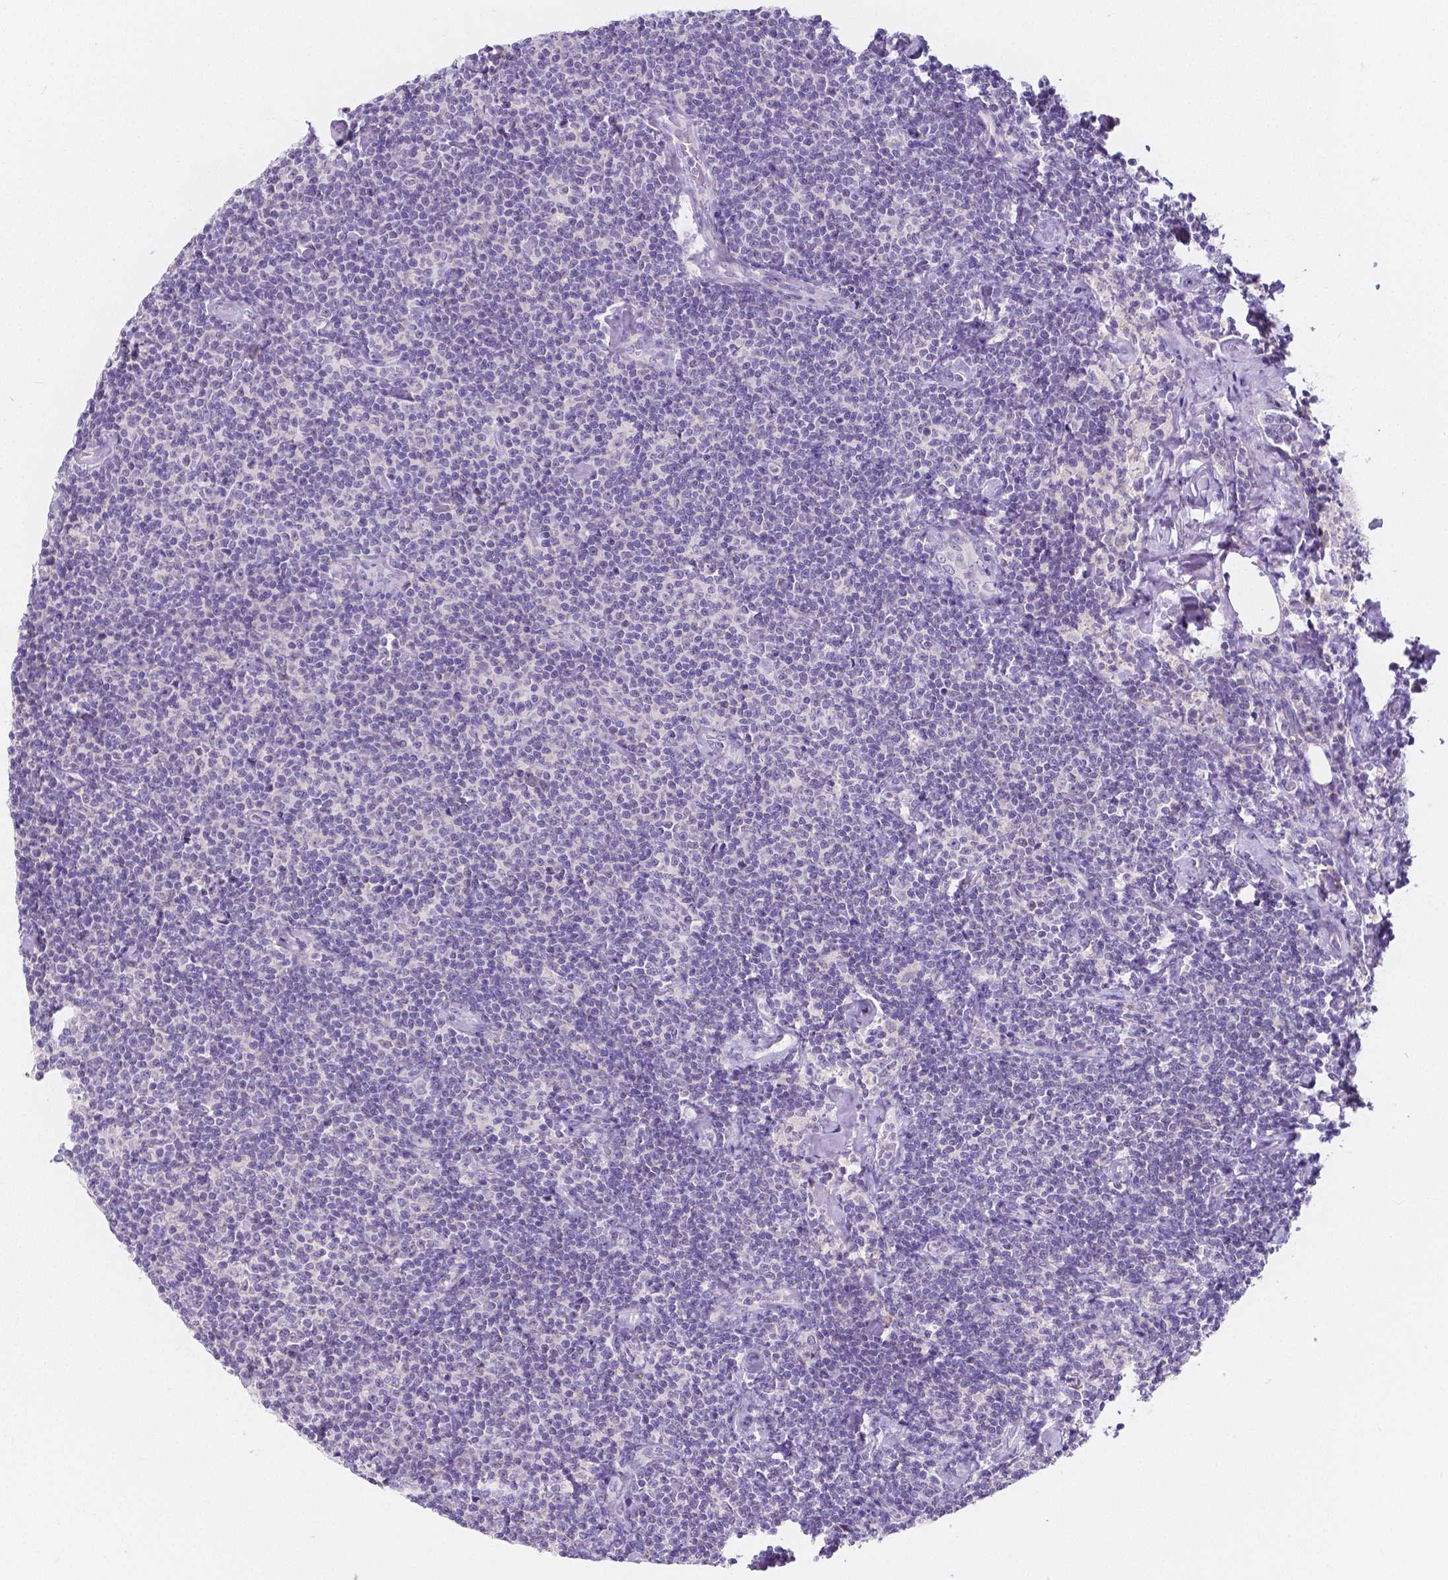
{"staining": {"intensity": "negative", "quantity": "none", "location": "none"}, "tissue": "lymphoma", "cell_type": "Tumor cells", "image_type": "cancer", "snomed": [{"axis": "morphology", "description": "Malignant lymphoma, non-Hodgkin's type, Low grade"}, {"axis": "topography", "description": "Lymph node"}], "caption": "DAB (3,3'-diaminobenzidine) immunohistochemical staining of lymphoma displays no significant staining in tumor cells. The staining is performed using DAB (3,3'-diaminobenzidine) brown chromogen with nuclei counter-stained in using hematoxylin.", "gene": "RNF186", "patient": {"sex": "male", "age": 81}}